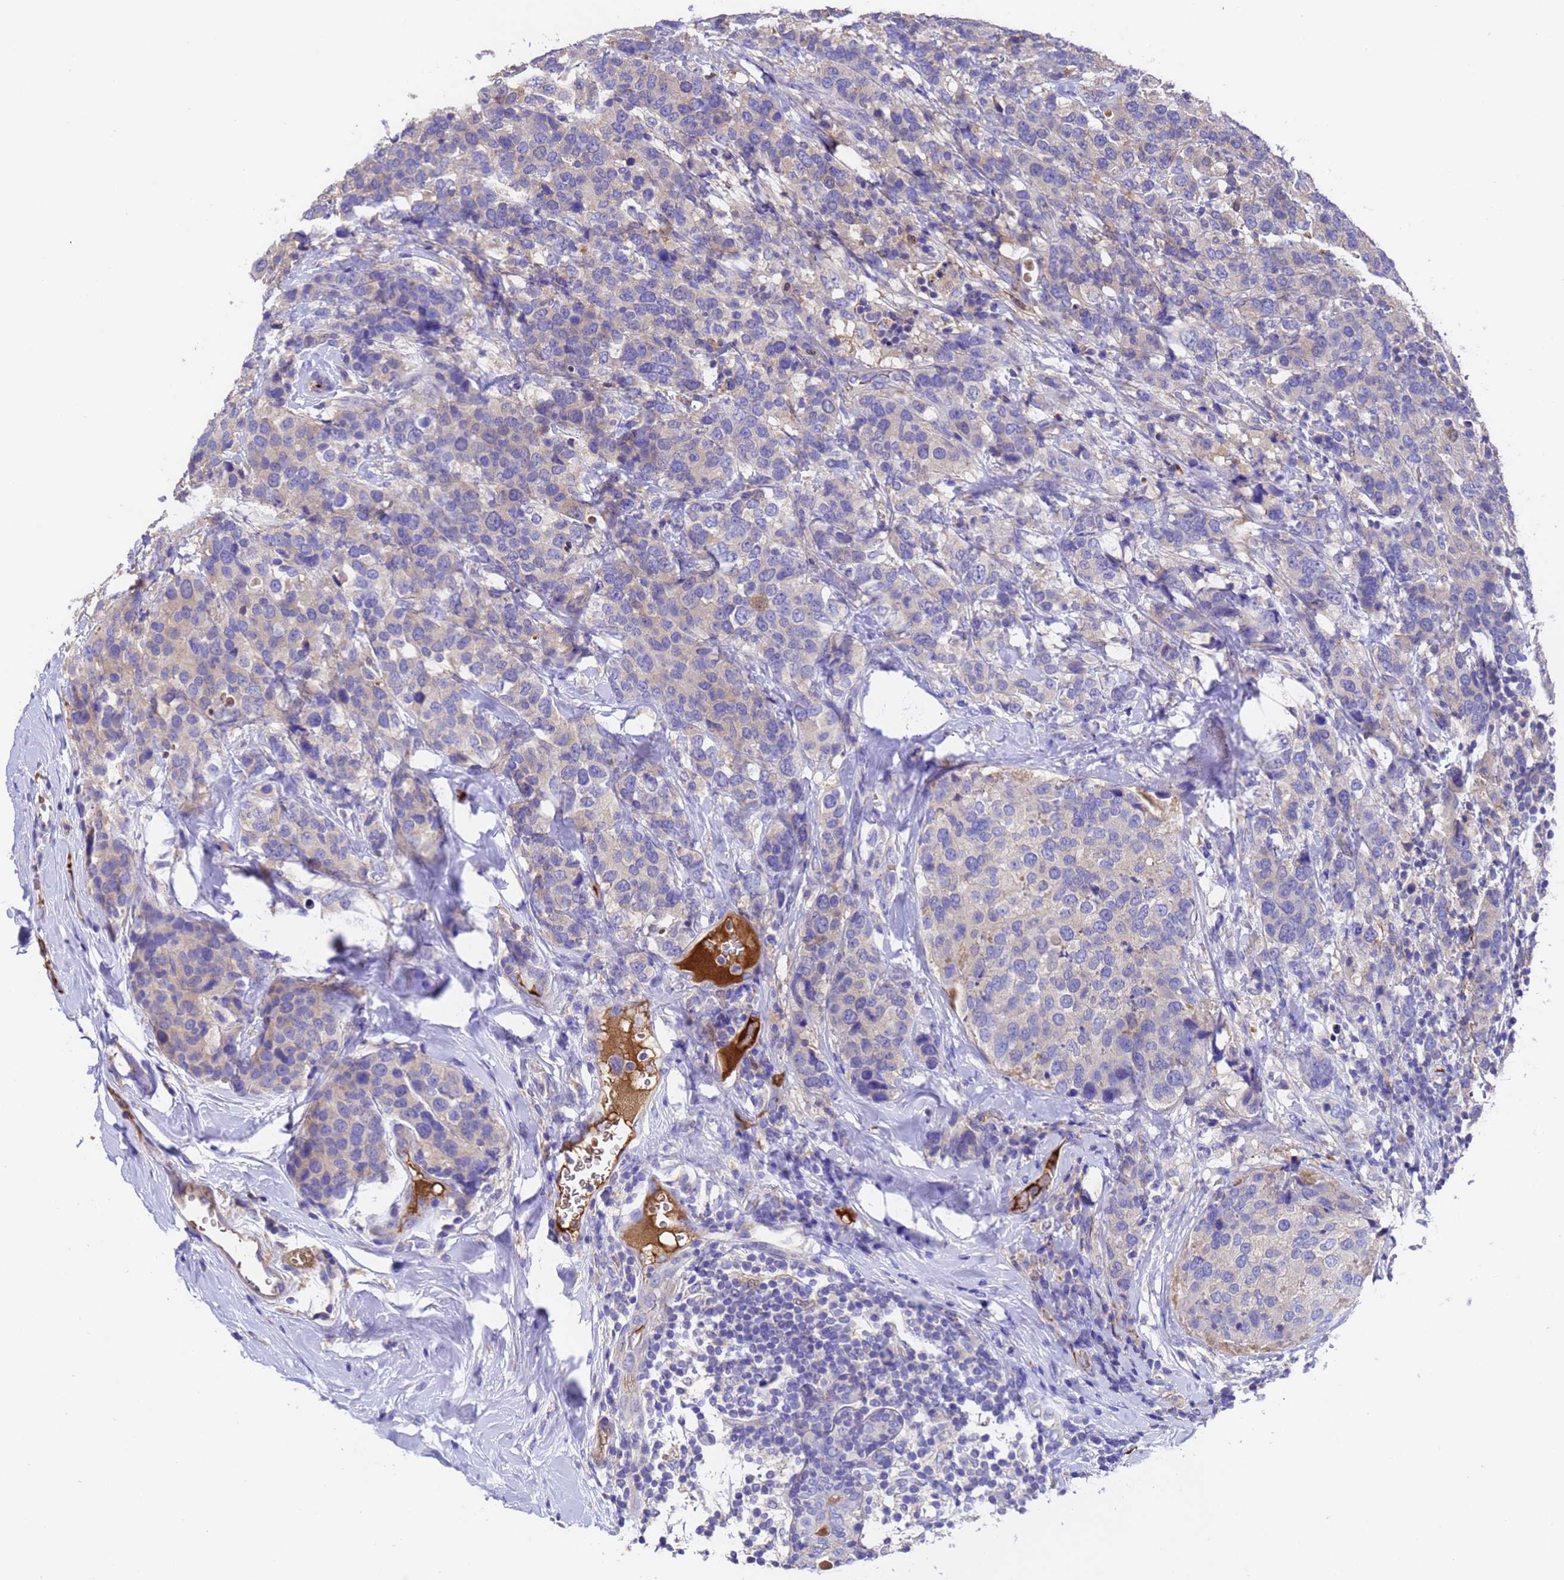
{"staining": {"intensity": "weak", "quantity": "<25%", "location": "cytoplasmic/membranous"}, "tissue": "breast cancer", "cell_type": "Tumor cells", "image_type": "cancer", "snomed": [{"axis": "morphology", "description": "Lobular carcinoma"}, {"axis": "topography", "description": "Breast"}], "caption": "The immunohistochemistry micrograph has no significant expression in tumor cells of lobular carcinoma (breast) tissue.", "gene": "ELP6", "patient": {"sex": "female", "age": 59}}